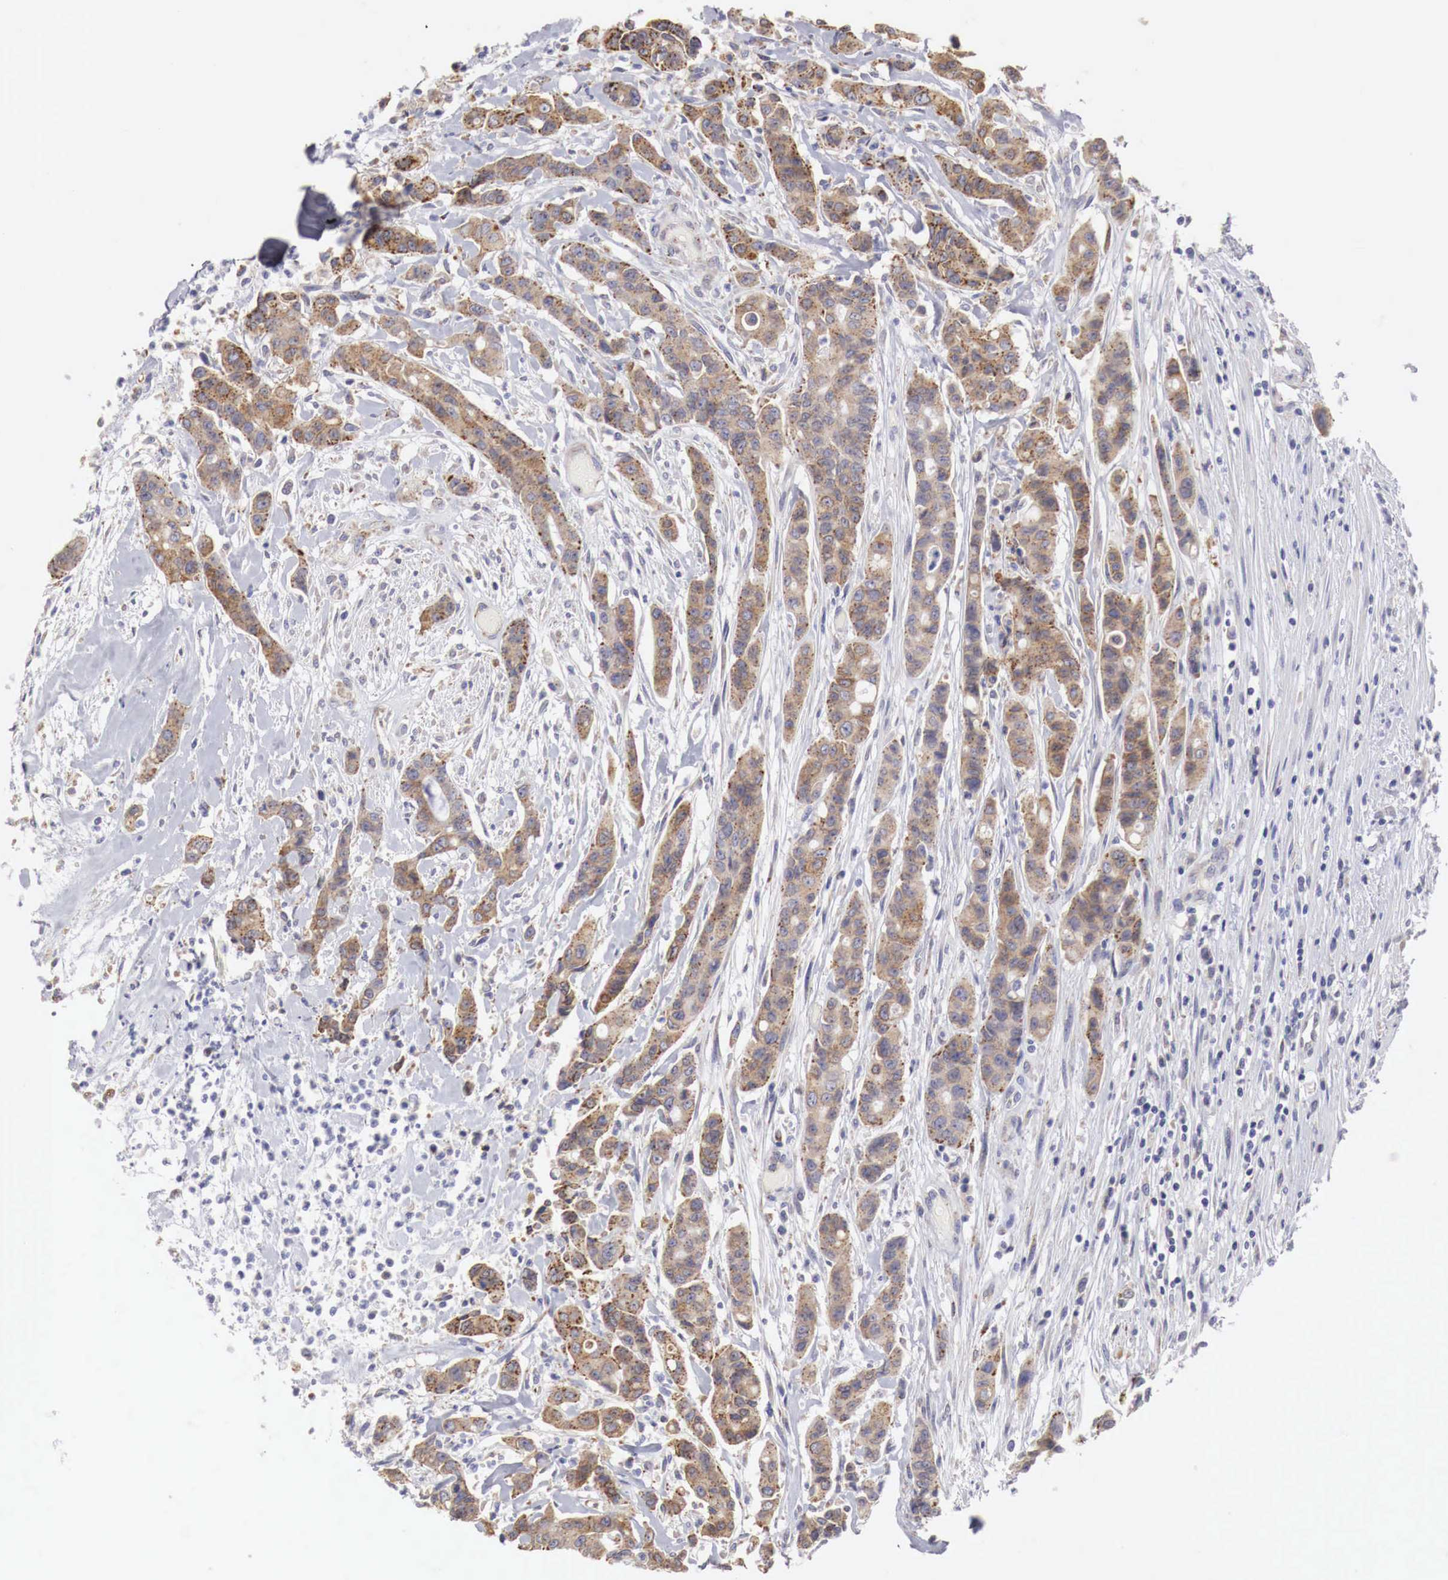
{"staining": {"intensity": "moderate", "quantity": ">75%", "location": "cytoplasmic/membranous"}, "tissue": "colorectal cancer", "cell_type": "Tumor cells", "image_type": "cancer", "snomed": [{"axis": "morphology", "description": "Adenocarcinoma, NOS"}, {"axis": "topography", "description": "Colon"}], "caption": "Immunohistochemical staining of human colorectal adenocarcinoma reveals medium levels of moderate cytoplasmic/membranous protein positivity in approximately >75% of tumor cells.", "gene": "NSDHL", "patient": {"sex": "female", "age": 70}}